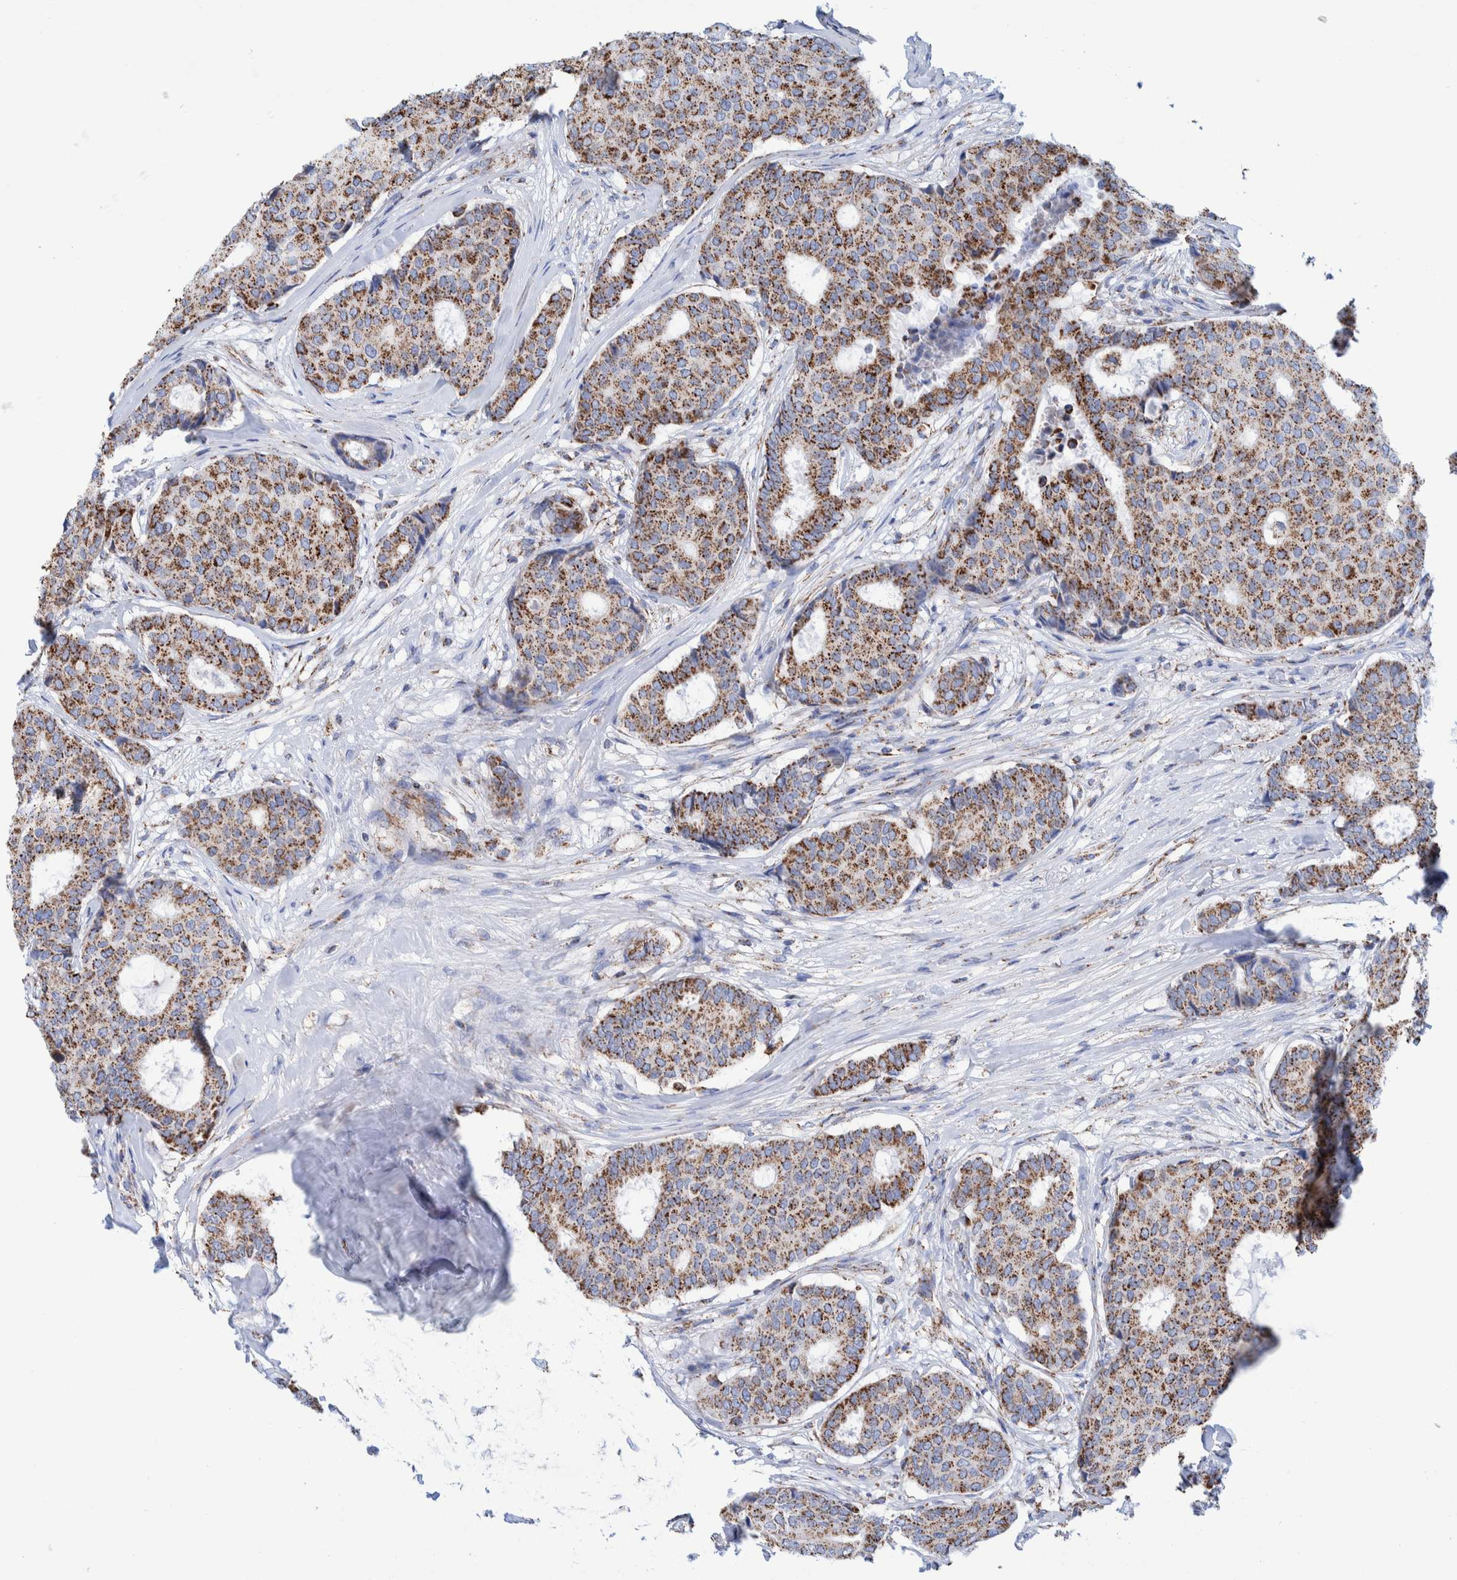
{"staining": {"intensity": "moderate", "quantity": ">75%", "location": "cytoplasmic/membranous"}, "tissue": "breast cancer", "cell_type": "Tumor cells", "image_type": "cancer", "snomed": [{"axis": "morphology", "description": "Duct carcinoma"}, {"axis": "topography", "description": "Breast"}], "caption": "Immunohistochemical staining of infiltrating ductal carcinoma (breast) exhibits moderate cytoplasmic/membranous protein positivity in approximately >75% of tumor cells.", "gene": "DECR1", "patient": {"sex": "female", "age": 75}}